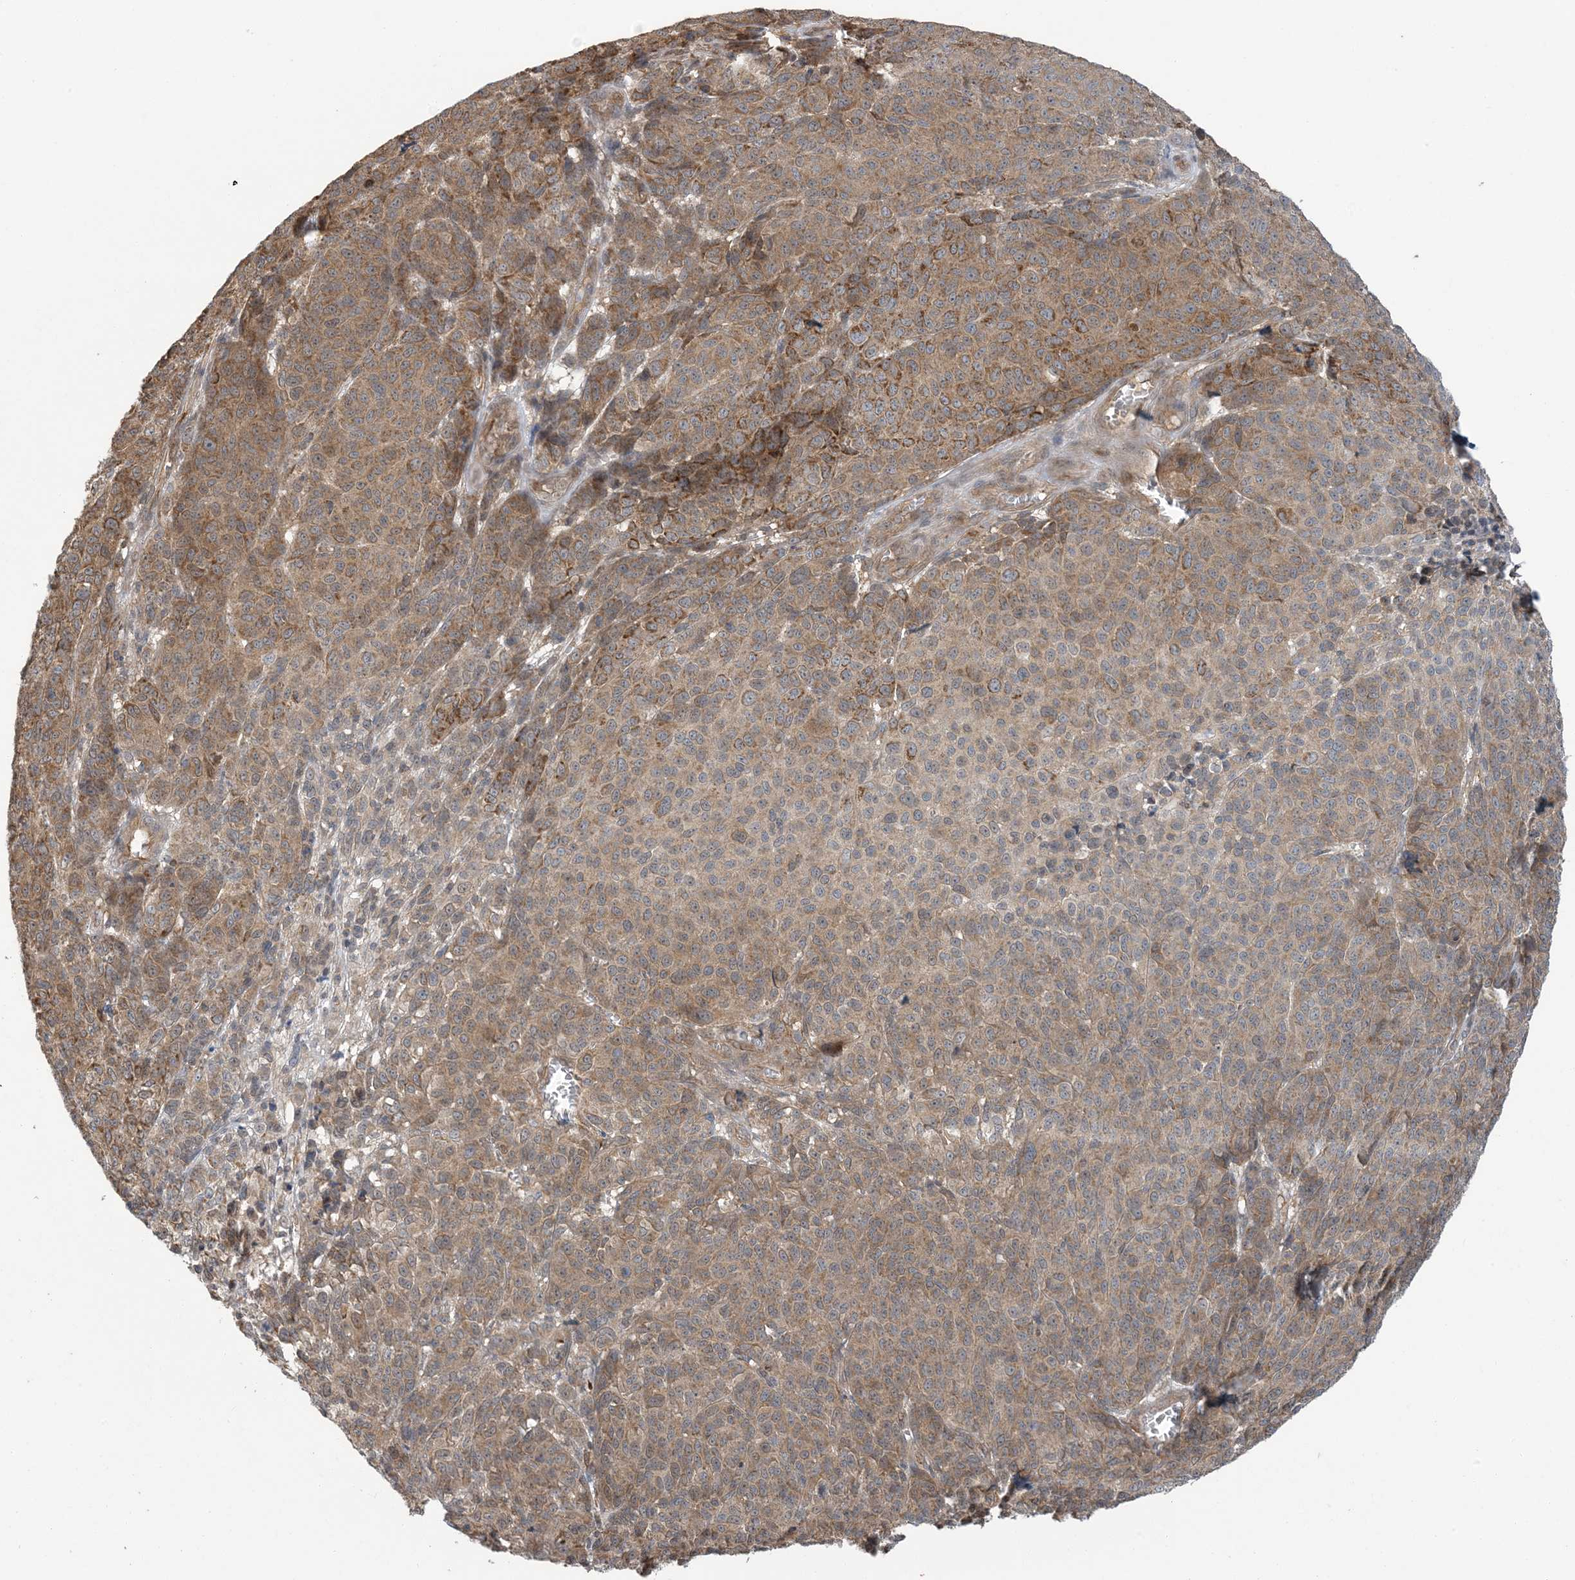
{"staining": {"intensity": "moderate", "quantity": ">75%", "location": "cytoplasmic/membranous"}, "tissue": "melanoma", "cell_type": "Tumor cells", "image_type": "cancer", "snomed": [{"axis": "morphology", "description": "Malignant melanoma, NOS"}, {"axis": "topography", "description": "Skin"}], "caption": "Malignant melanoma stained with a protein marker shows moderate staining in tumor cells.", "gene": "ERI2", "patient": {"sex": "male", "age": 49}}